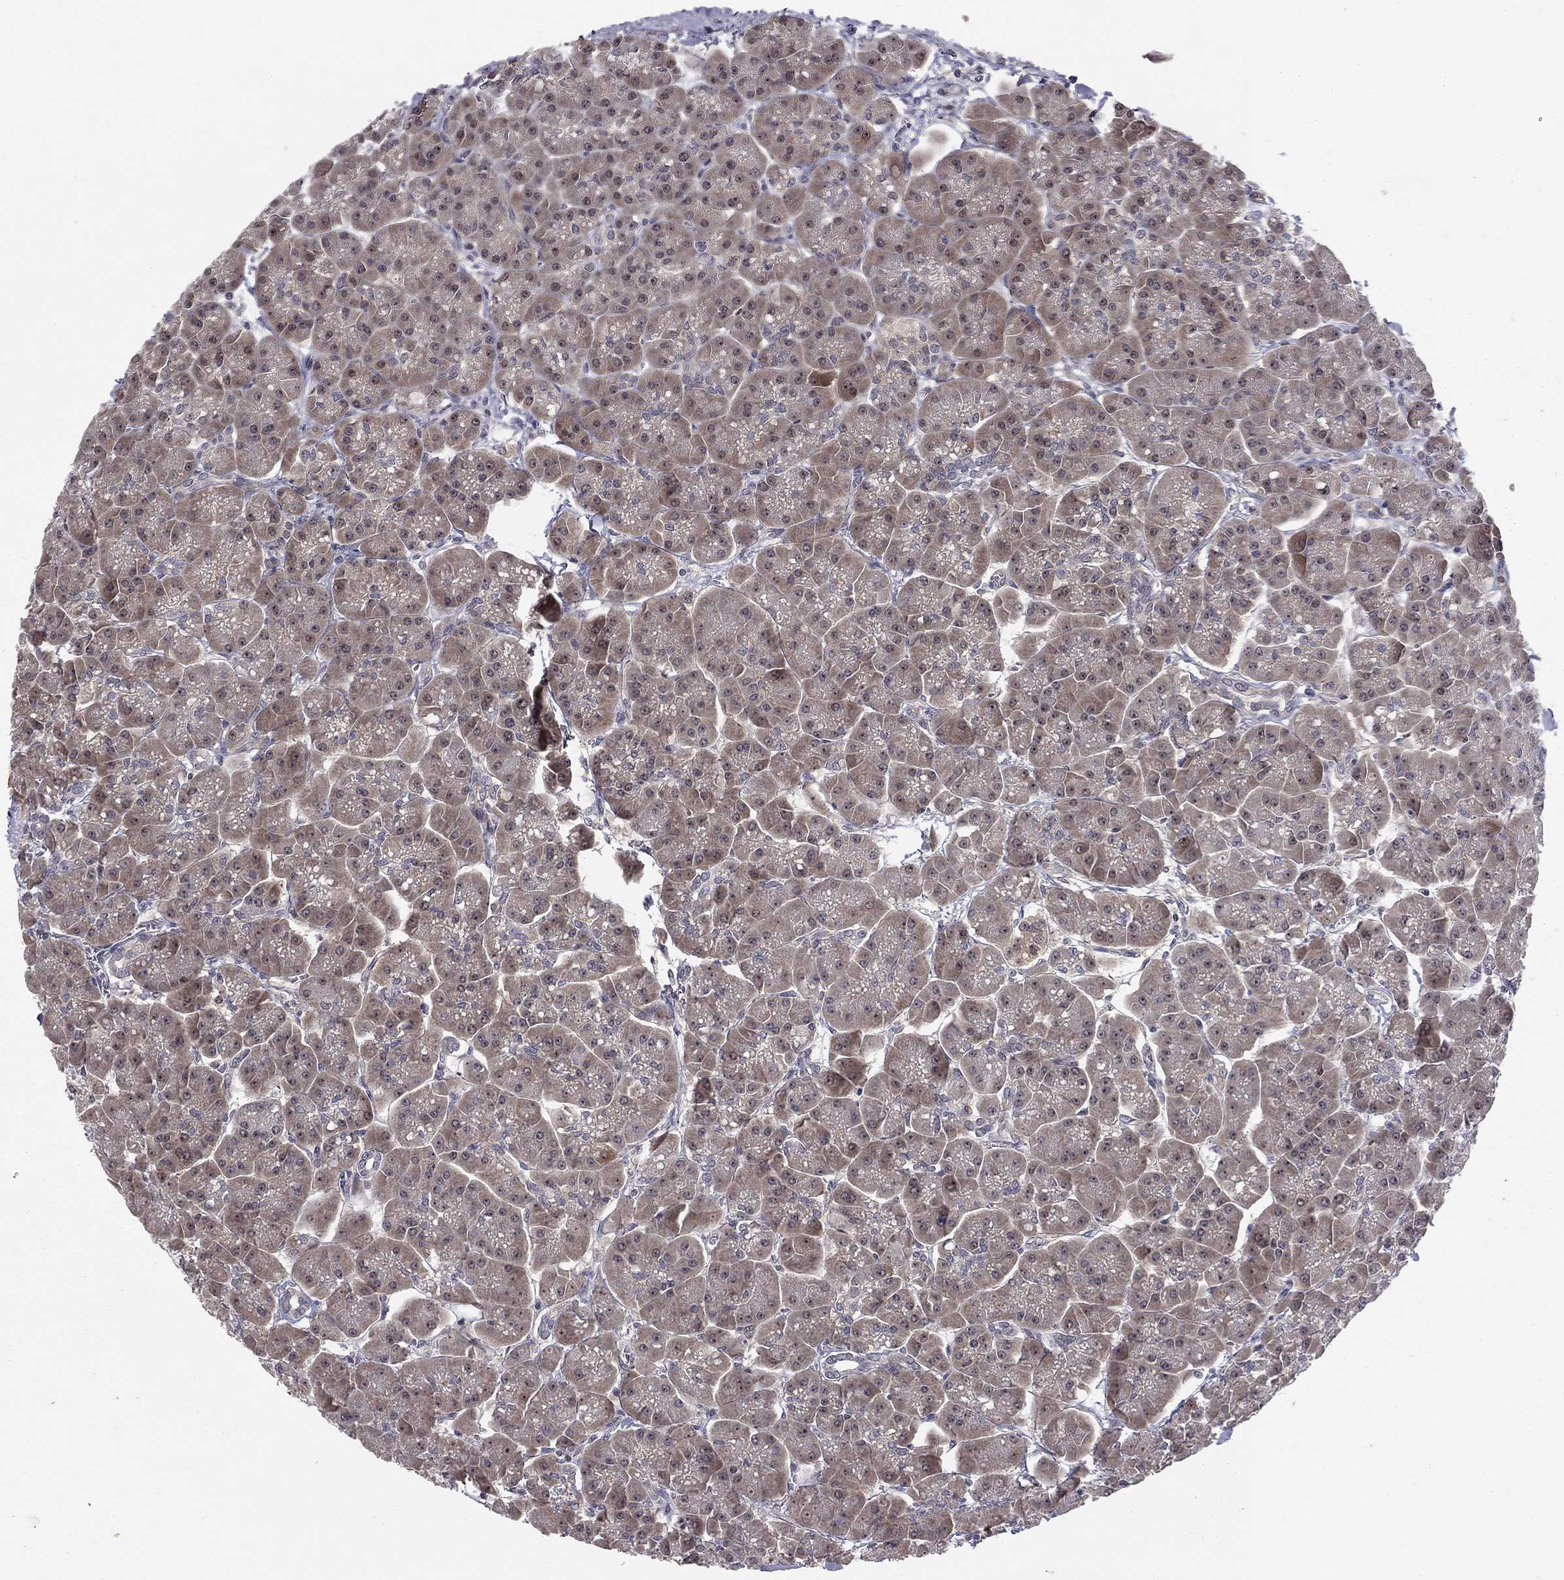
{"staining": {"intensity": "weak", "quantity": ">75%", "location": "cytoplasmic/membranous"}, "tissue": "pancreas", "cell_type": "Exocrine glandular cells", "image_type": "normal", "snomed": [{"axis": "morphology", "description": "Normal tissue, NOS"}, {"axis": "topography", "description": "Pancreas"}], "caption": "Immunohistochemical staining of normal human pancreas demonstrates weak cytoplasmic/membranous protein positivity in approximately >75% of exocrine glandular cells.", "gene": "STXBP6", "patient": {"sex": "male", "age": 70}}